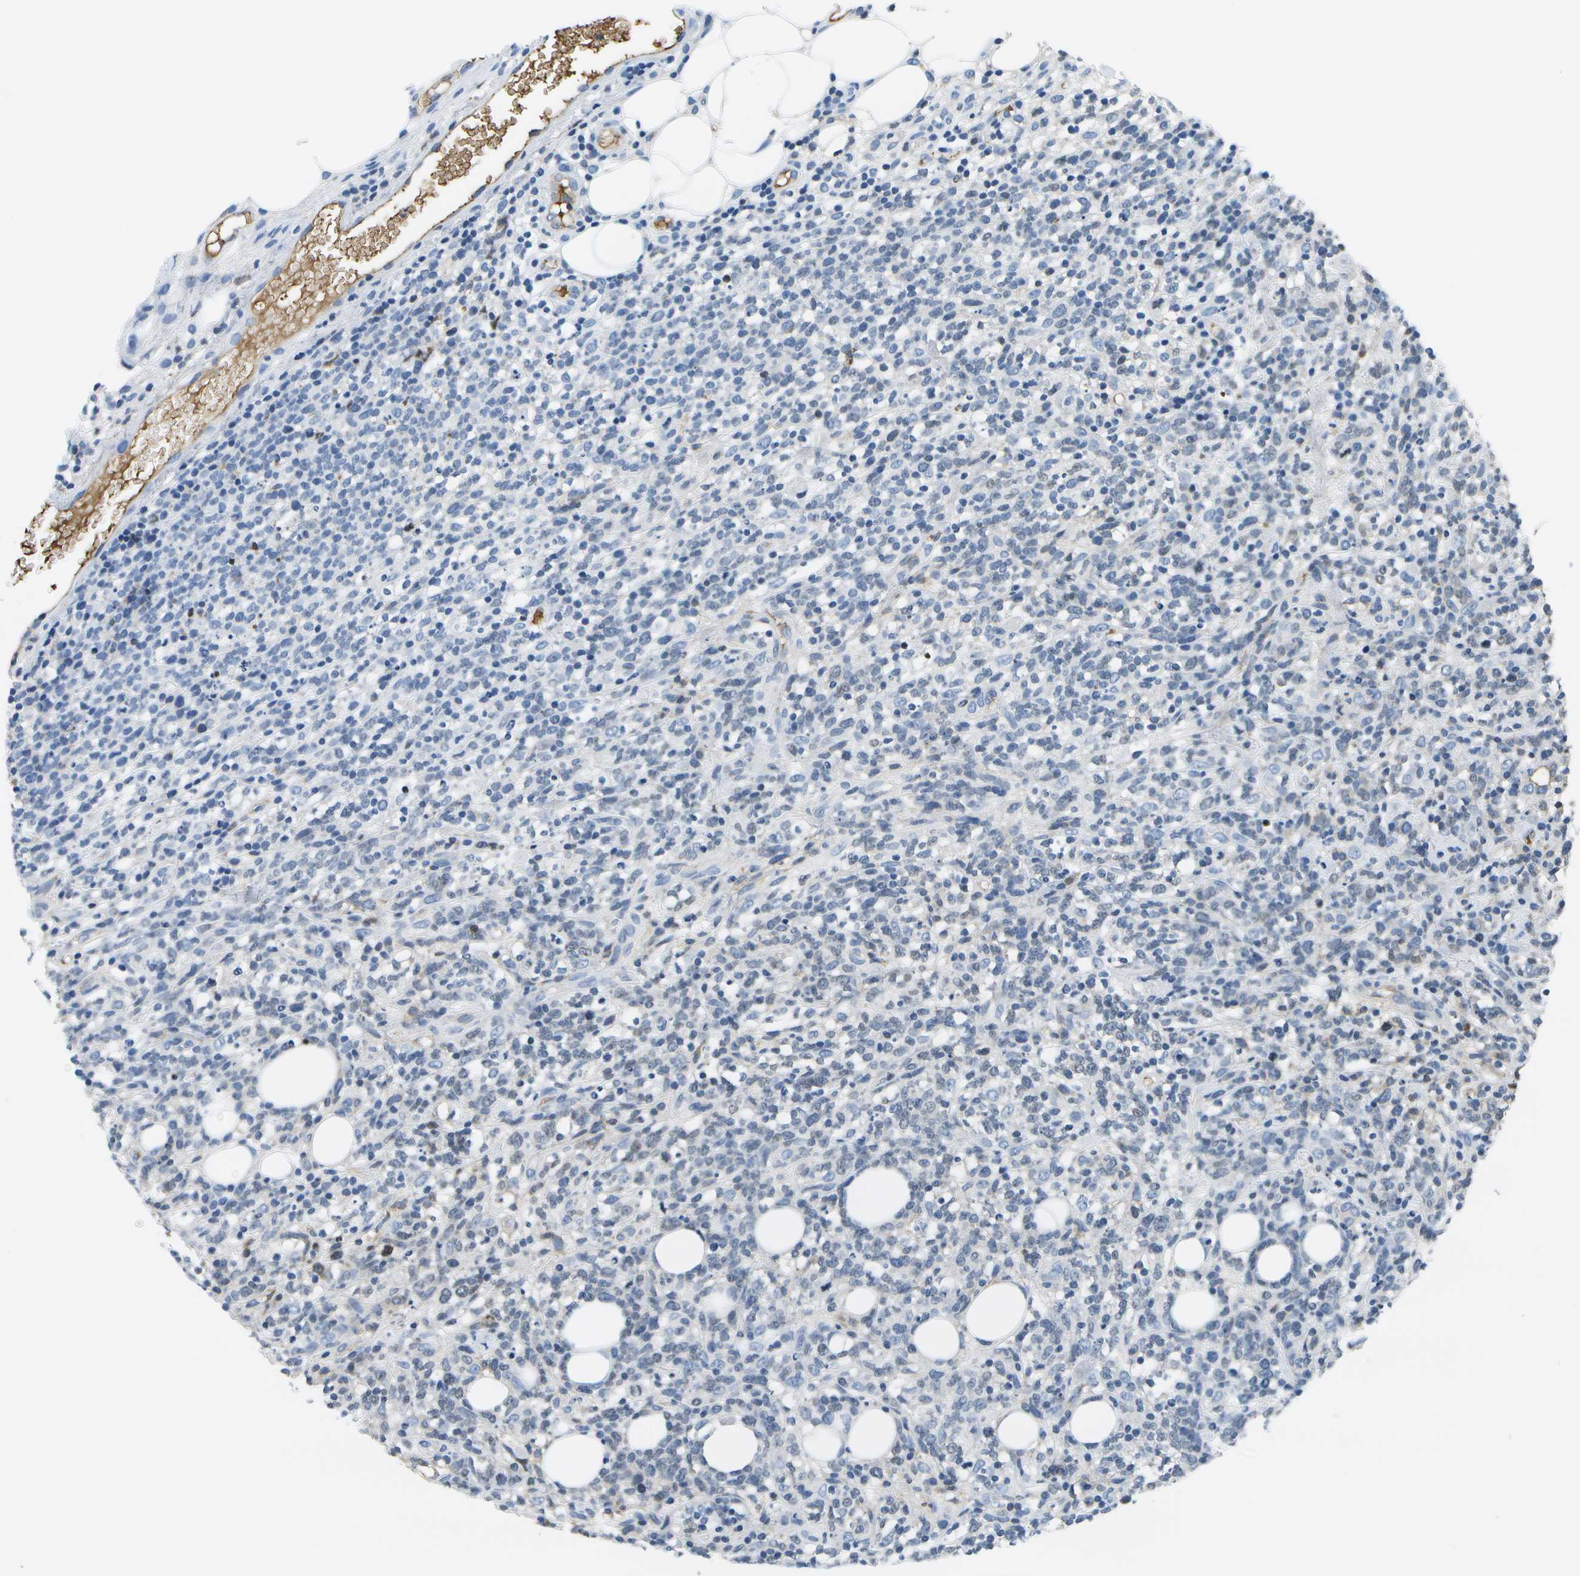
{"staining": {"intensity": "moderate", "quantity": "<25%", "location": "nuclear"}, "tissue": "lymphoma", "cell_type": "Tumor cells", "image_type": "cancer", "snomed": [{"axis": "morphology", "description": "Malignant lymphoma, non-Hodgkin's type, High grade"}, {"axis": "topography", "description": "Lymph node"}], "caption": "A high-resolution micrograph shows IHC staining of lymphoma, which reveals moderate nuclear expression in approximately <25% of tumor cells. The staining is performed using DAB (3,3'-diaminobenzidine) brown chromogen to label protein expression. The nuclei are counter-stained blue using hematoxylin.", "gene": "SERPINA1", "patient": {"sex": "female", "age": 73}}